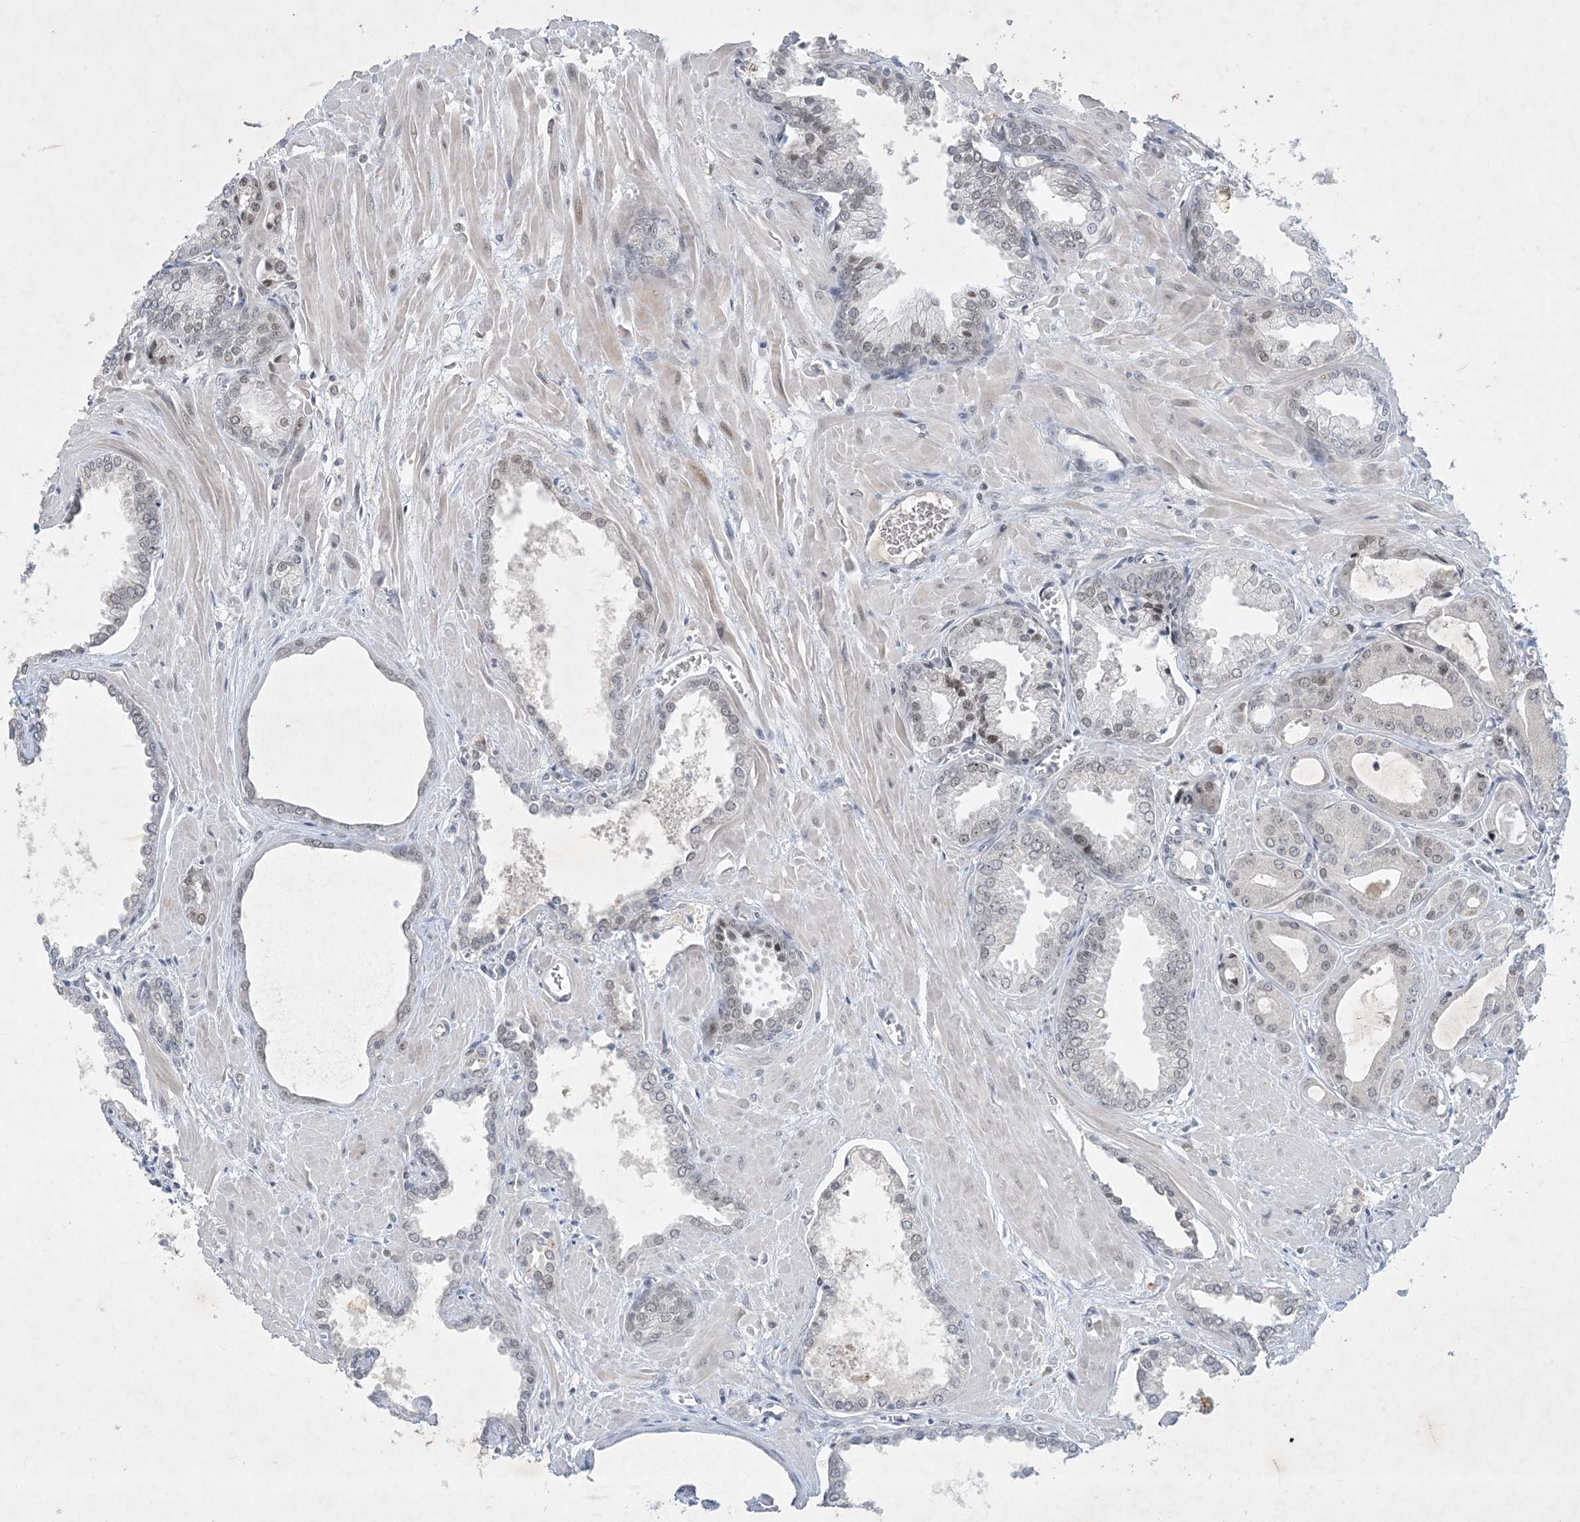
{"staining": {"intensity": "weak", "quantity": "25%-75%", "location": "nuclear"}, "tissue": "prostate cancer", "cell_type": "Tumor cells", "image_type": "cancer", "snomed": [{"axis": "morphology", "description": "Adenocarcinoma, Low grade"}, {"axis": "topography", "description": "Prostate"}], "caption": "A micrograph of human prostate low-grade adenocarcinoma stained for a protein displays weak nuclear brown staining in tumor cells.", "gene": "ZNF674", "patient": {"sex": "male", "age": 67}}